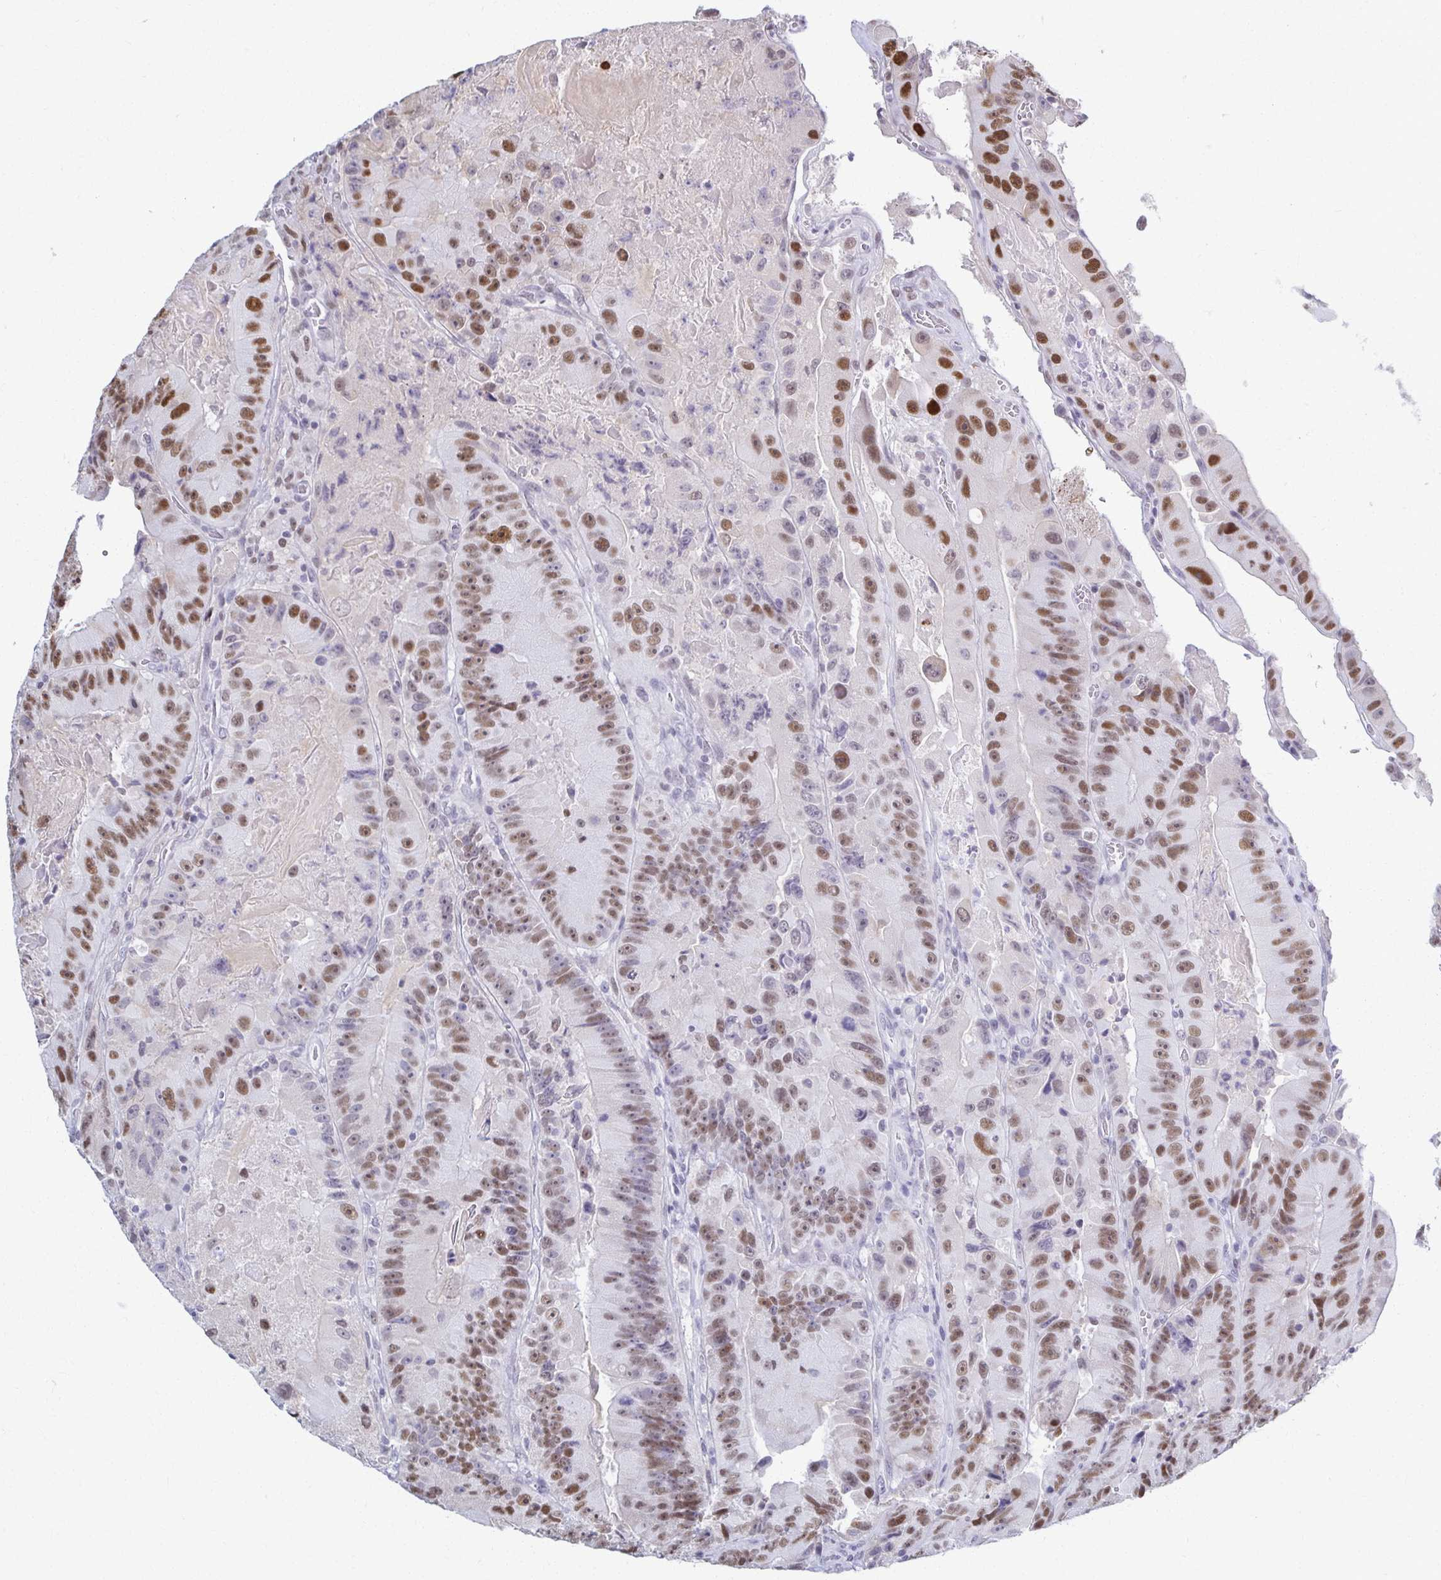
{"staining": {"intensity": "moderate", "quantity": ">75%", "location": "nuclear"}, "tissue": "colorectal cancer", "cell_type": "Tumor cells", "image_type": "cancer", "snomed": [{"axis": "morphology", "description": "Adenocarcinoma, NOS"}, {"axis": "topography", "description": "Colon"}], "caption": "The histopathology image shows immunohistochemical staining of adenocarcinoma (colorectal). There is moderate nuclear expression is present in approximately >75% of tumor cells.", "gene": "IRF7", "patient": {"sex": "female", "age": 86}}